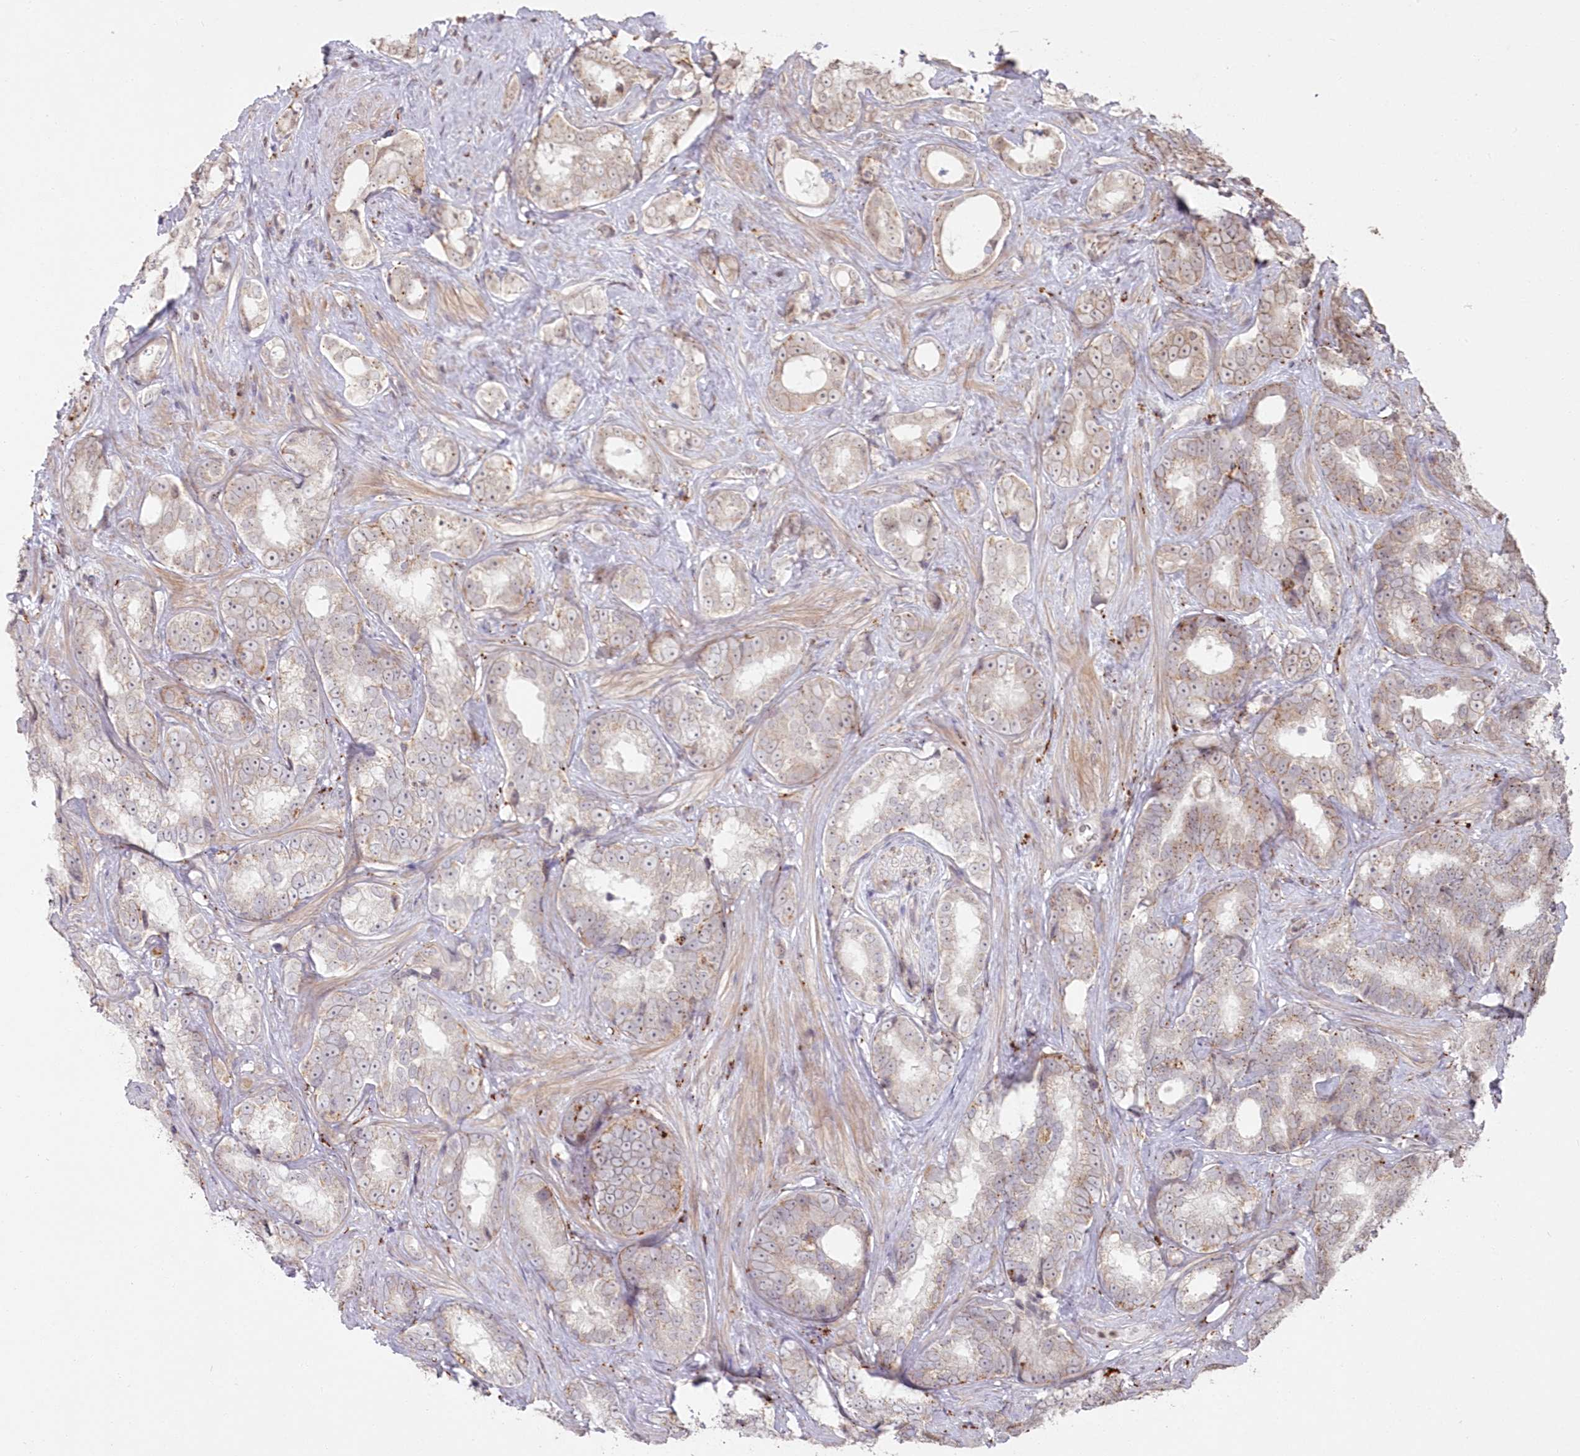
{"staining": {"intensity": "weak", "quantity": "25%-75%", "location": "cytoplasmic/membranous"}, "tissue": "prostate cancer", "cell_type": "Tumor cells", "image_type": "cancer", "snomed": [{"axis": "morphology", "description": "Adenocarcinoma, High grade"}, {"axis": "topography", "description": "Prostate"}], "caption": "Immunohistochemical staining of prostate cancer (high-grade adenocarcinoma) shows weak cytoplasmic/membranous protein staining in about 25%-75% of tumor cells.", "gene": "ARSB", "patient": {"sex": "male", "age": 66}}